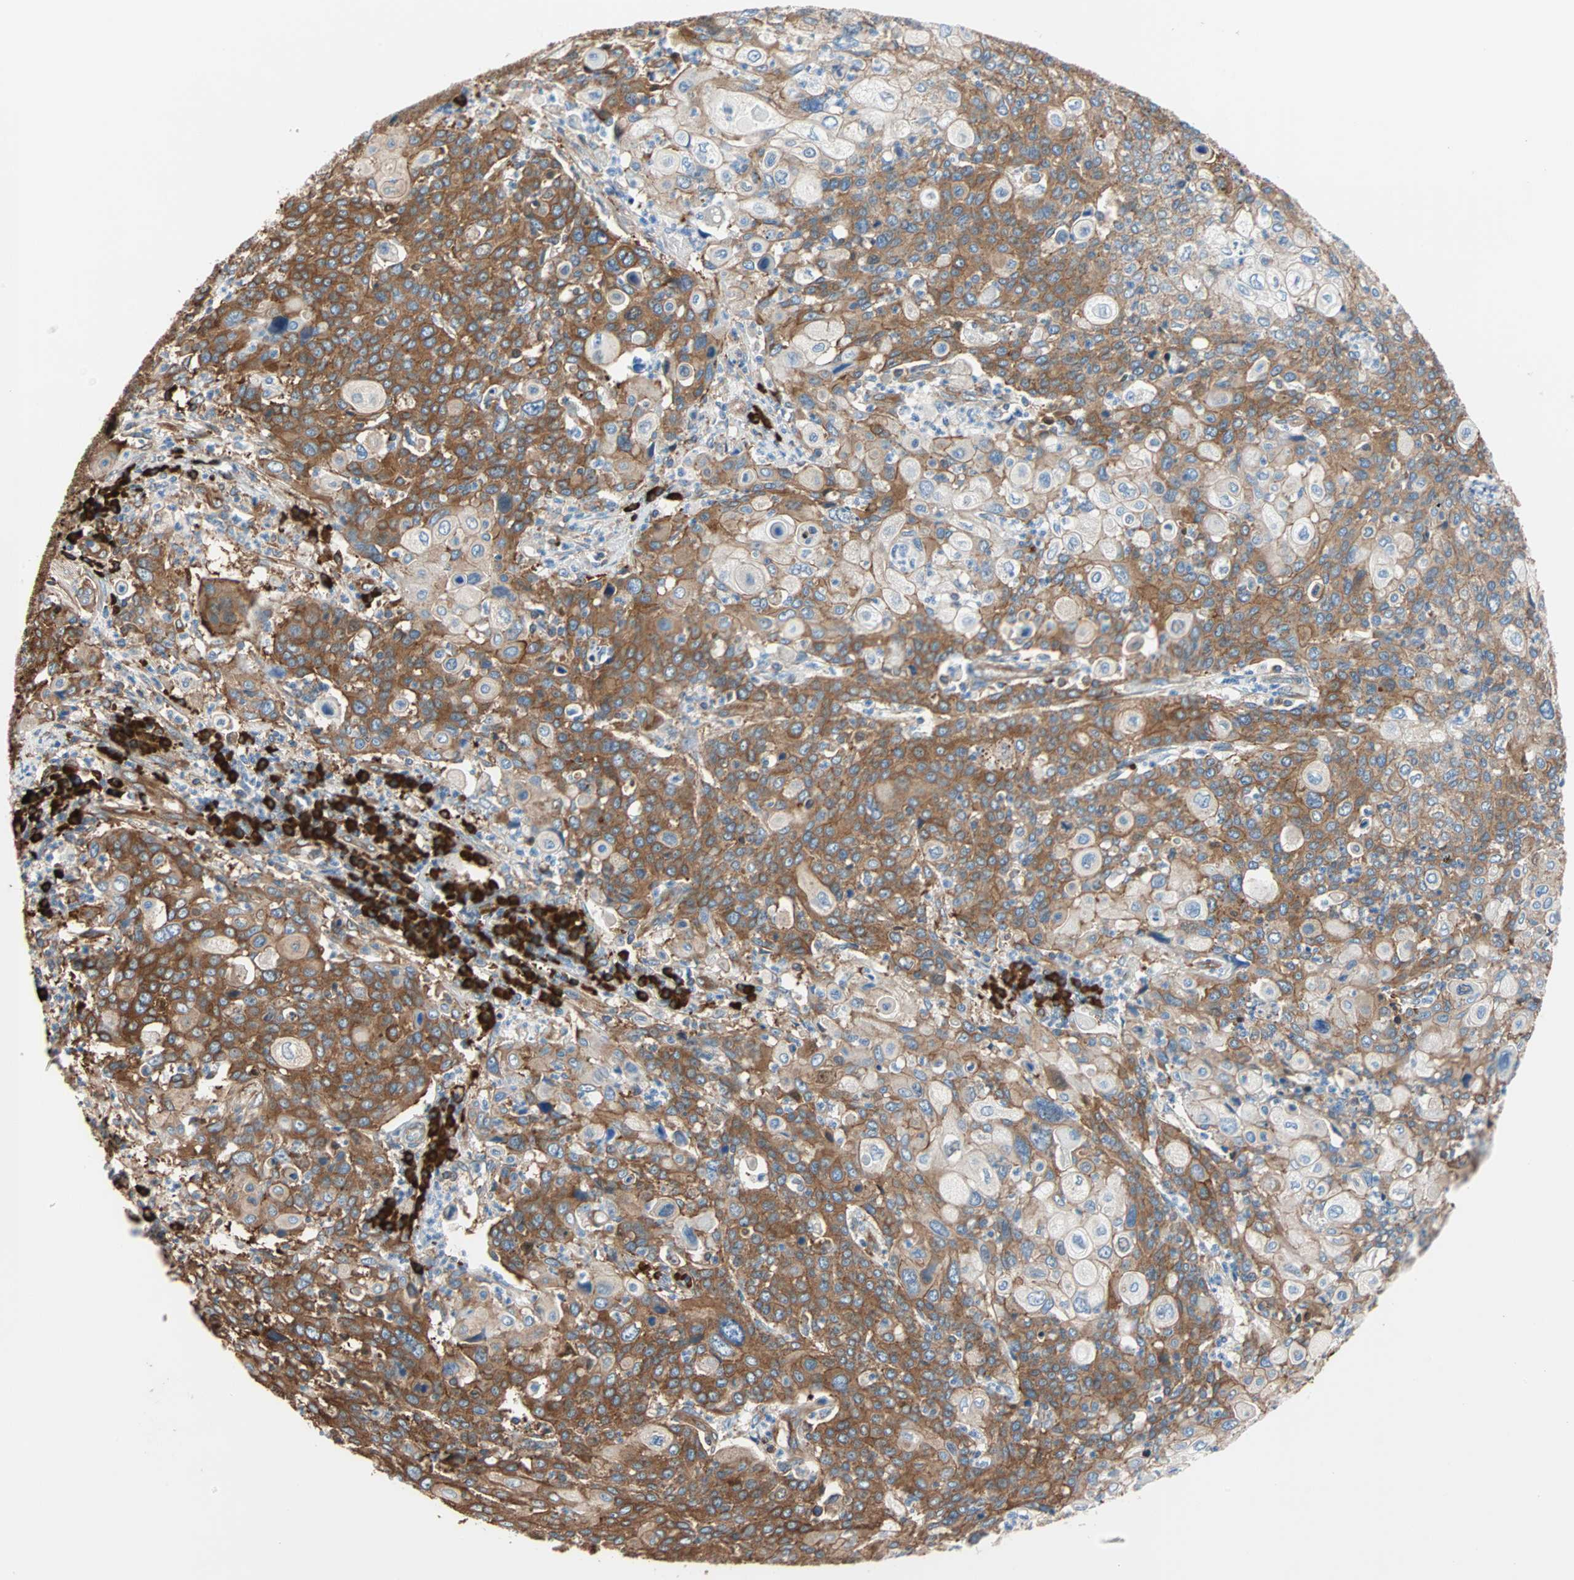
{"staining": {"intensity": "strong", "quantity": ">75%", "location": "cytoplasmic/membranous"}, "tissue": "cervical cancer", "cell_type": "Tumor cells", "image_type": "cancer", "snomed": [{"axis": "morphology", "description": "Squamous cell carcinoma, NOS"}, {"axis": "topography", "description": "Cervix"}], "caption": "Immunohistochemistry image of human cervical cancer stained for a protein (brown), which reveals high levels of strong cytoplasmic/membranous expression in about >75% of tumor cells.", "gene": "EEF2", "patient": {"sex": "female", "age": 40}}